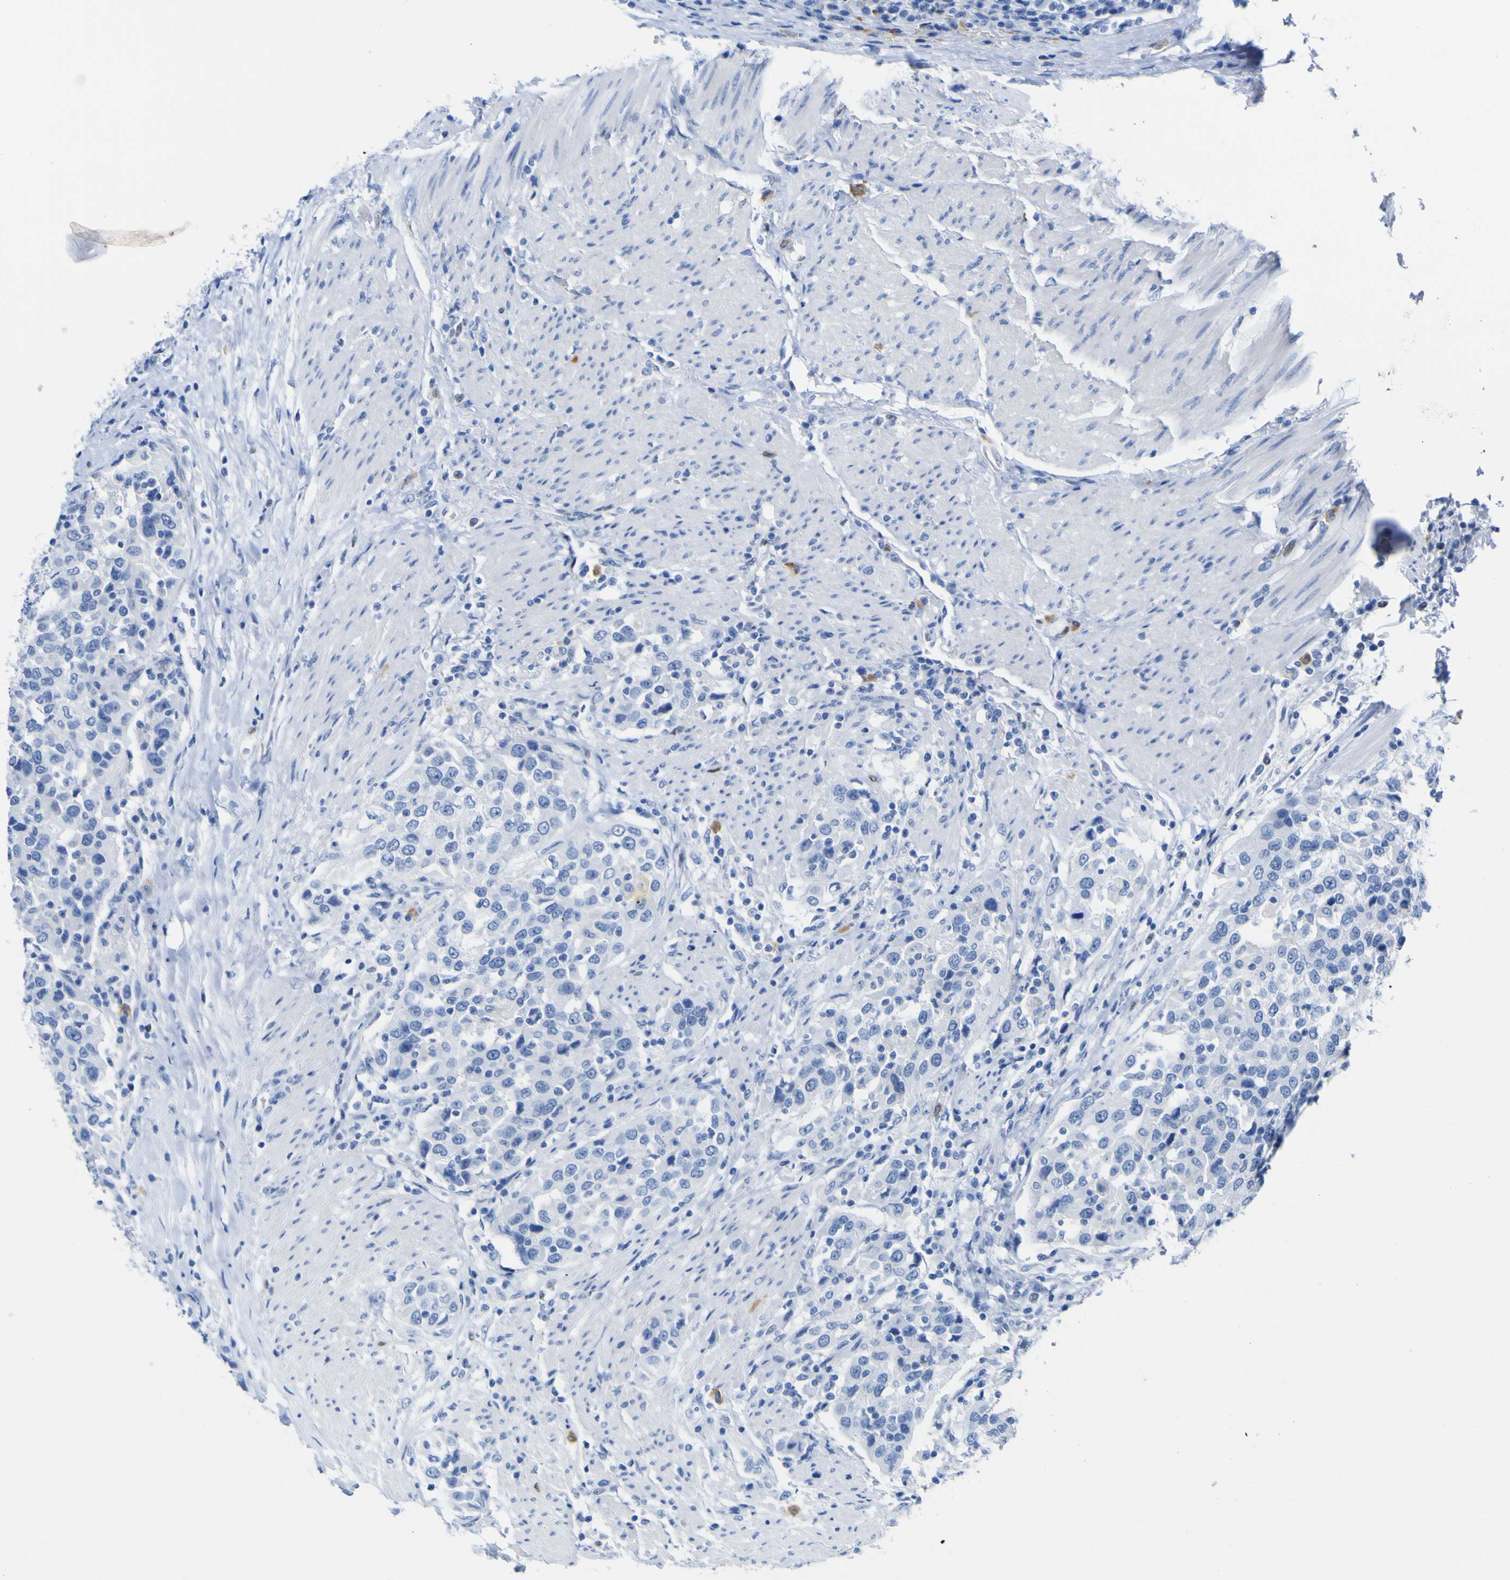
{"staining": {"intensity": "negative", "quantity": "none", "location": "none"}, "tissue": "urothelial cancer", "cell_type": "Tumor cells", "image_type": "cancer", "snomed": [{"axis": "morphology", "description": "Urothelial carcinoma, High grade"}, {"axis": "topography", "description": "Urinary bladder"}], "caption": "Immunohistochemical staining of human urothelial carcinoma (high-grade) exhibits no significant positivity in tumor cells.", "gene": "DACH1", "patient": {"sex": "female", "age": 80}}